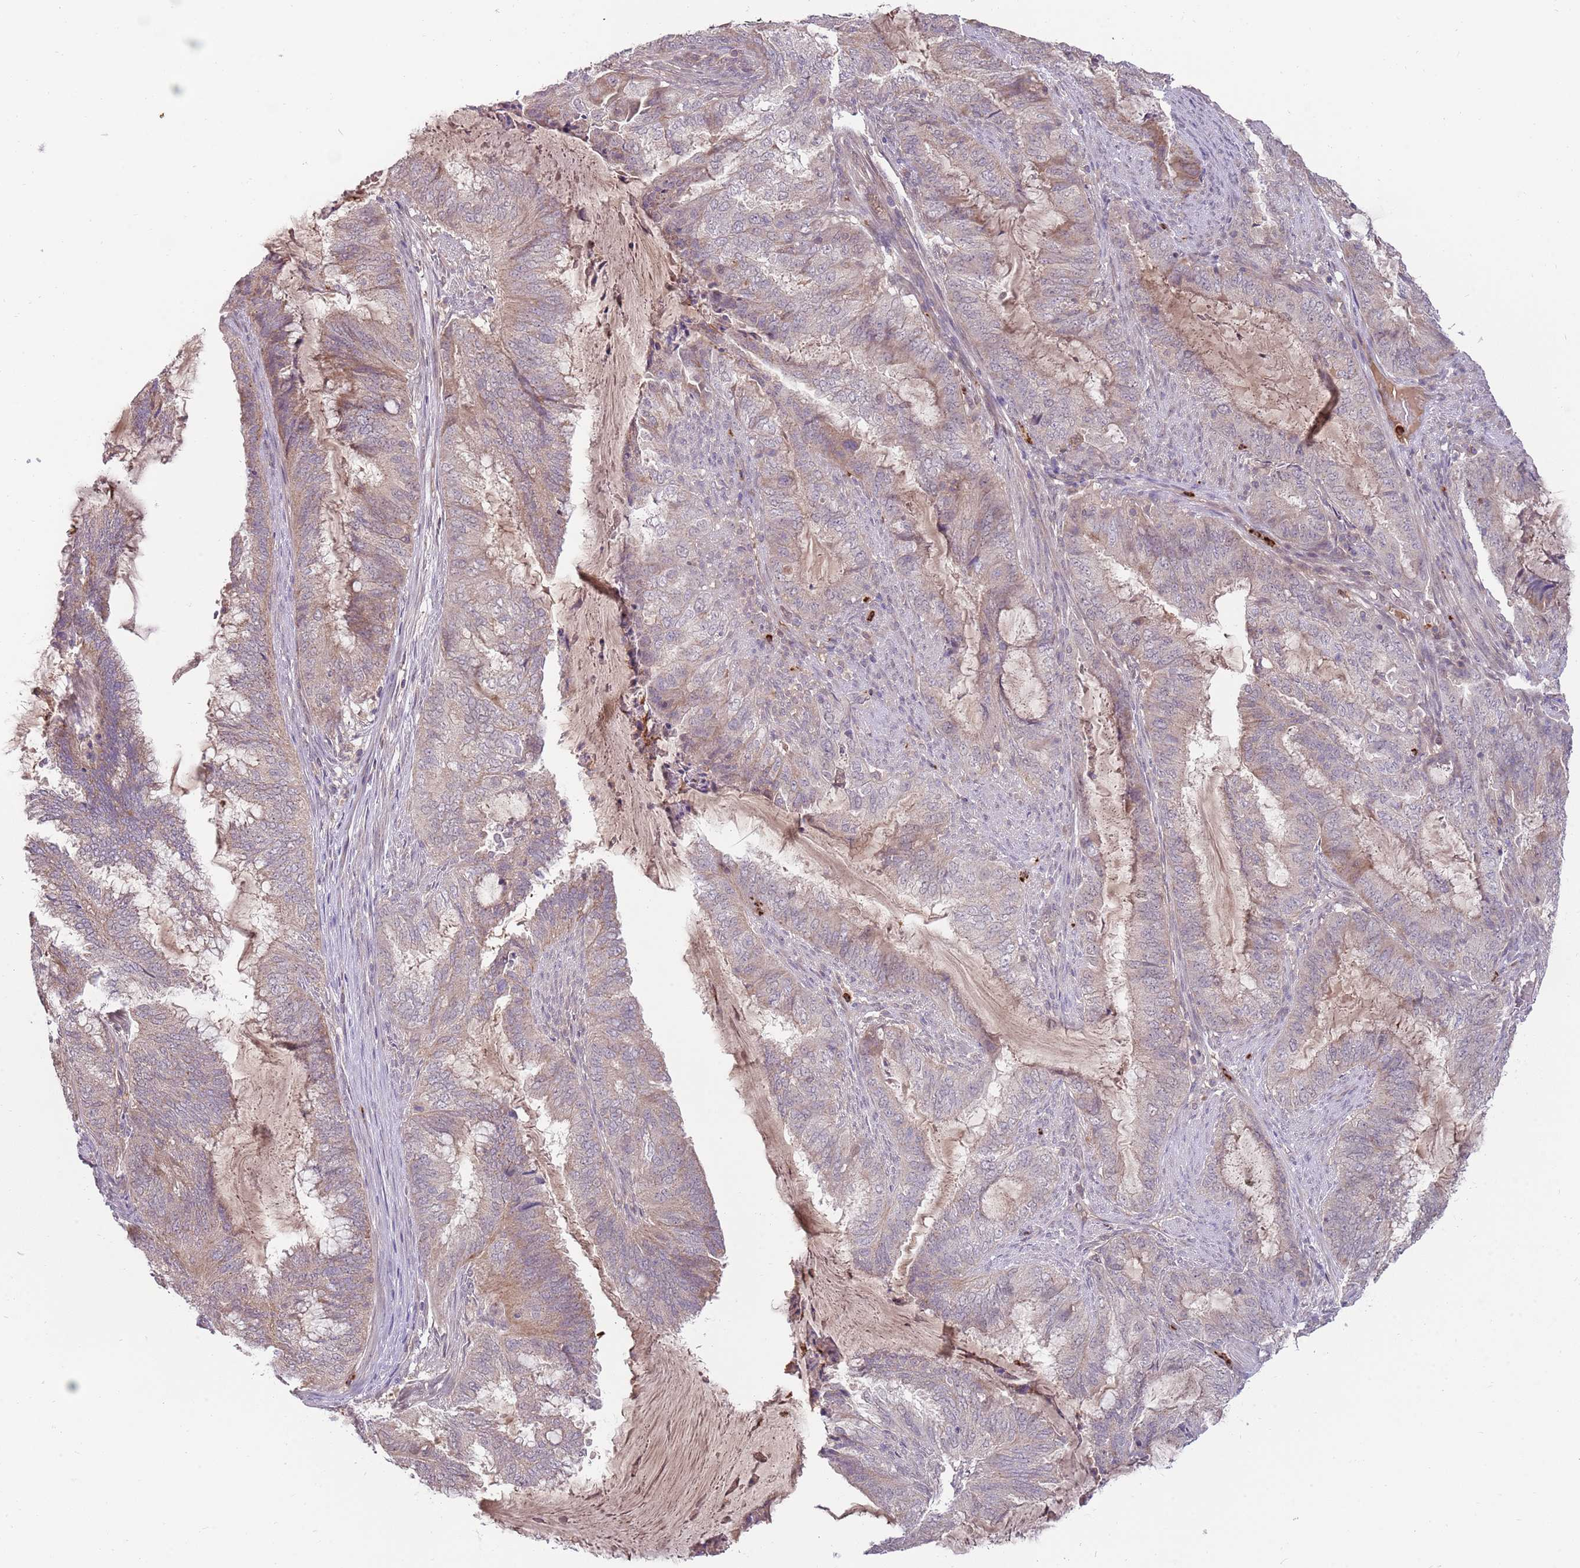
{"staining": {"intensity": "weak", "quantity": "25%-75%", "location": "cytoplasmic/membranous"}, "tissue": "endometrial cancer", "cell_type": "Tumor cells", "image_type": "cancer", "snomed": [{"axis": "morphology", "description": "Adenocarcinoma, NOS"}, {"axis": "topography", "description": "Endometrium"}], "caption": "This is an image of immunohistochemistry (IHC) staining of adenocarcinoma (endometrial), which shows weak staining in the cytoplasmic/membranous of tumor cells.", "gene": "NBPF6", "patient": {"sex": "female", "age": 51}}